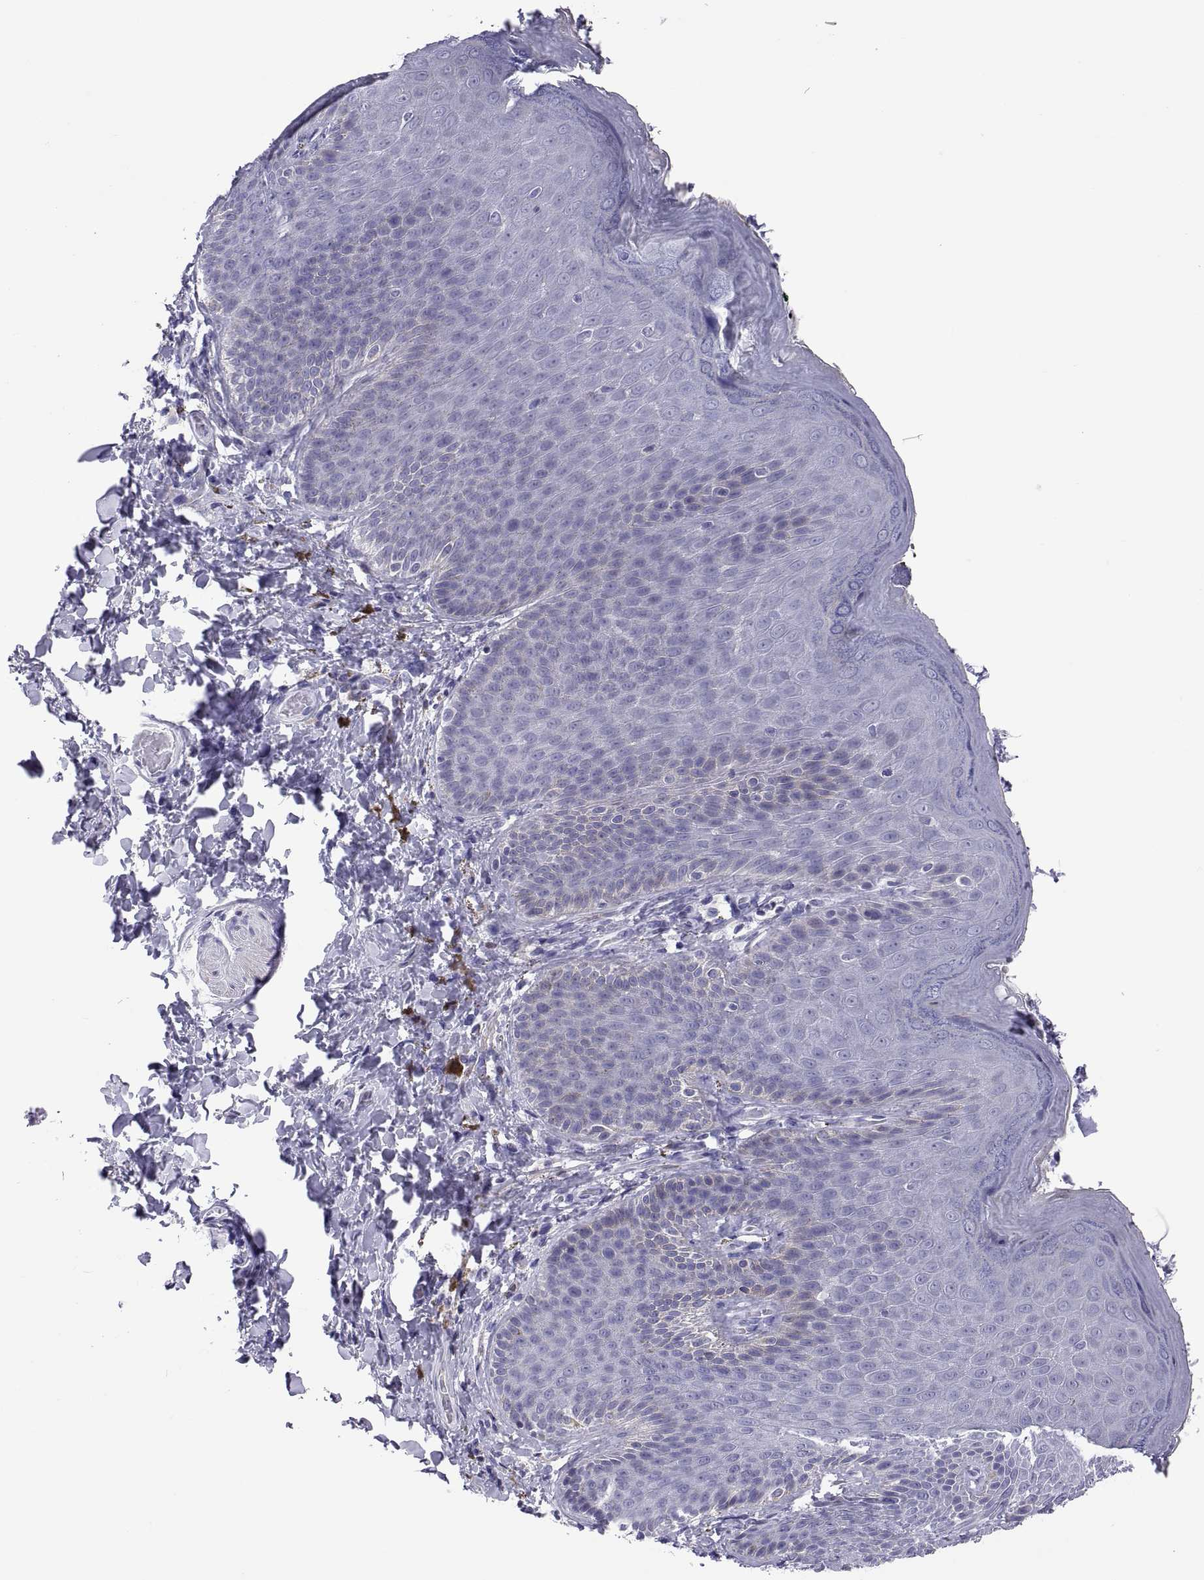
{"staining": {"intensity": "negative", "quantity": "none", "location": "none"}, "tissue": "skin", "cell_type": "Epidermal cells", "image_type": "normal", "snomed": [{"axis": "morphology", "description": "Normal tissue, NOS"}, {"axis": "topography", "description": "Anal"}], "caption": "High power microscopy image of an immunohistochemistry photomicrograph of normal skin, revealing no significant expression in epidermal cells. Nuclei are stained in blue.", "gene": "CHCT1", "patient": {"sex": "male", "age": 53}}